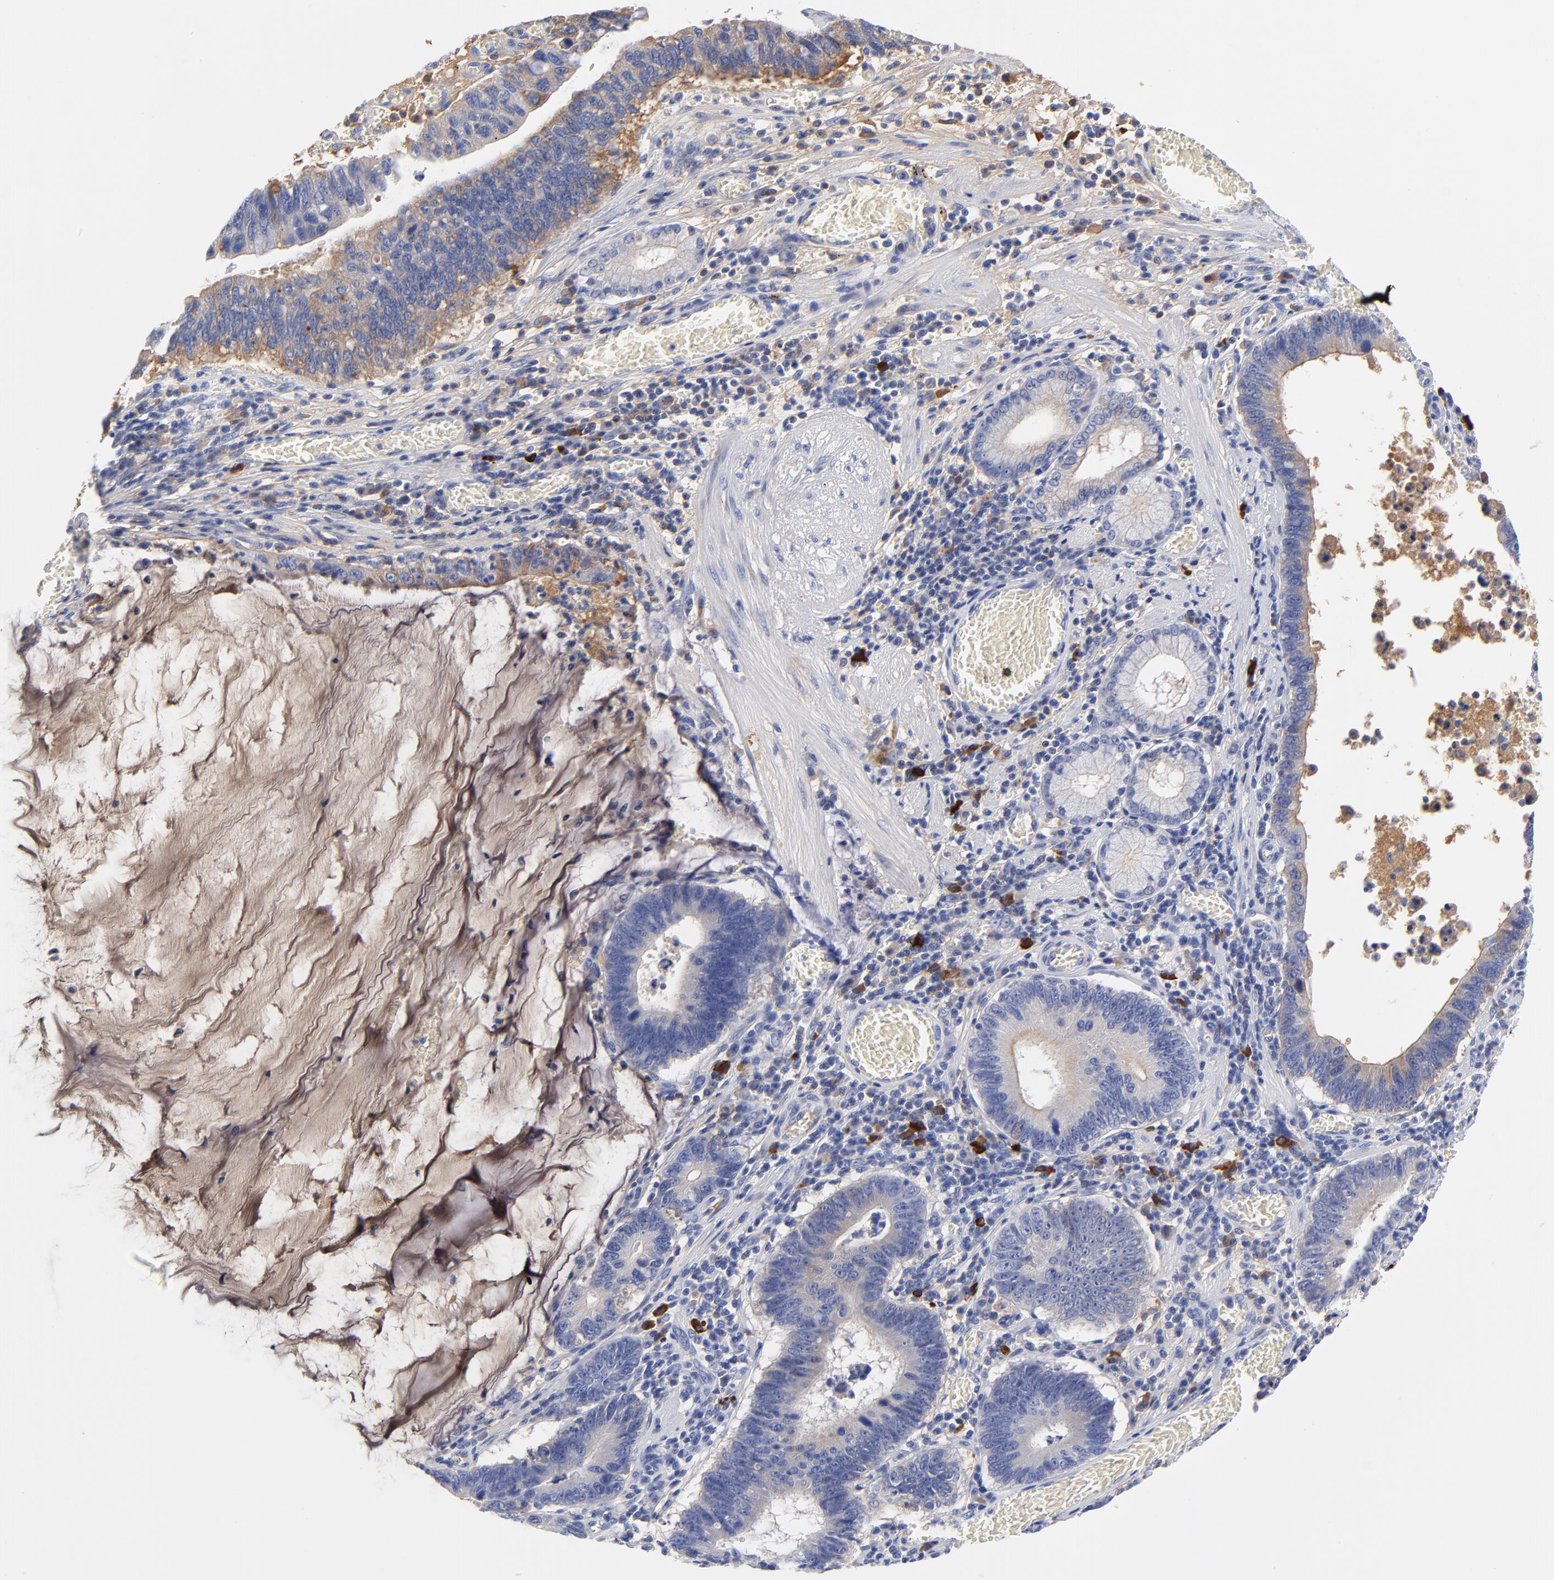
{"staining": {"intensity": "moderate", "quantity": "<25%", "location": "cytoplasmic/membranous"}, "tissue": "stomach cancer", "cell_type": "Tumor cells", "image_type": "cancer", "snomed": [{"axis": "morphology", "description": "Adenocarcinoma, NOS"}, {"axis": "topography", "description": "Stomach"}, {"axis": "topography", "description": "Gastric cardia"}], "caption": "This is a micrograph of immunohistochemistry (IHC) staining of stomach cancer, which shows moderate expression in the cytoplasmic/membranous of tumor cells.", "gene": "IGLV3-10", "patient": {"sex": "male", "age": 59}}